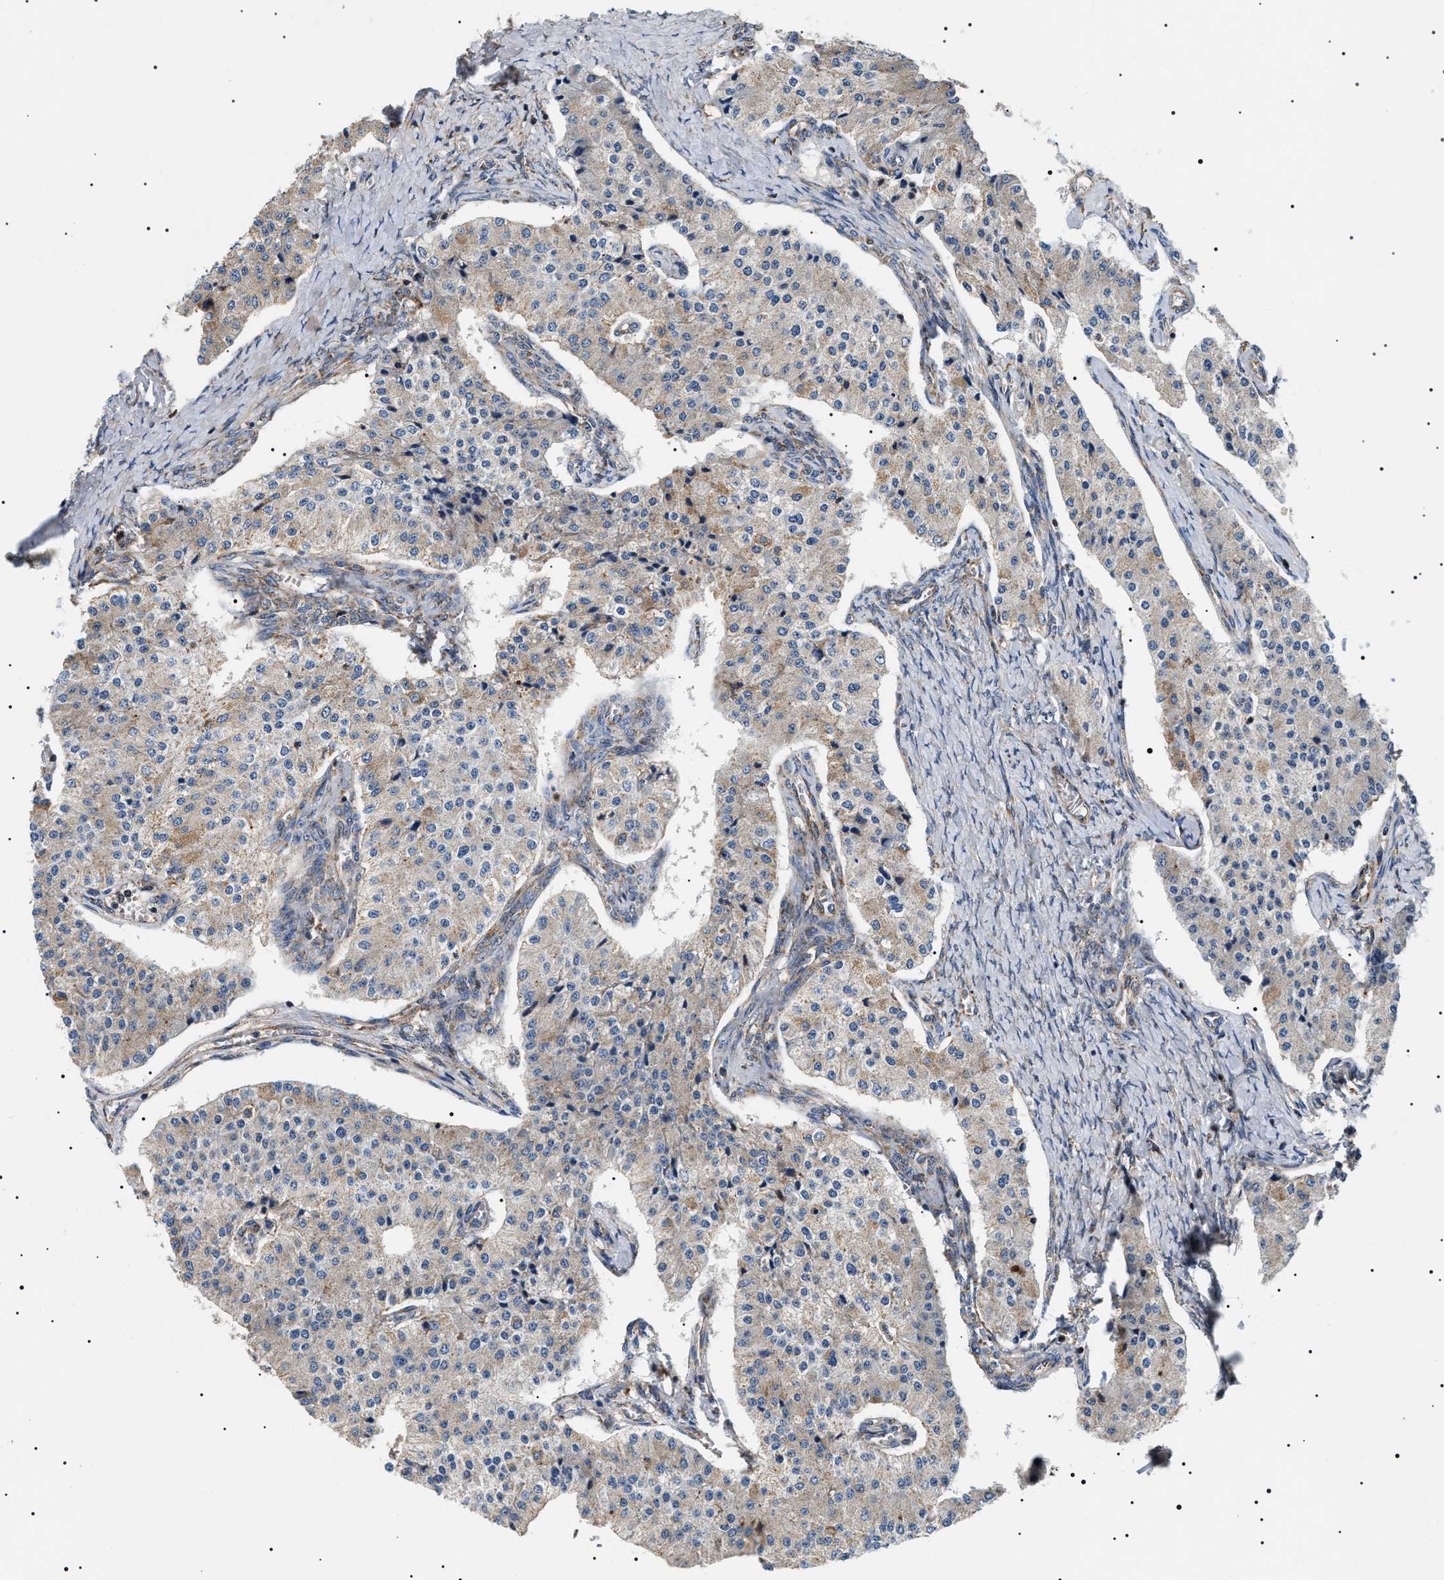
{"staining": {"intensity": "weak", "quantity": "<25%", "location": "cytoplasmic/membranous"}, "tissue": "carcinoid", "cell_type": "Tumor cells", "image_type": "cancer", "snomed": [{"axis": "morphology", "description": "Carcinoid, malignant, NOS"}, {"axis": "topography", "description": "Colon"}], "caption": "This is an IHC photomicrograph of carcinoid. There is no staining in tumor cells.", "gene": "OXSM", "patient": {"sex": "female", "age": 52}}